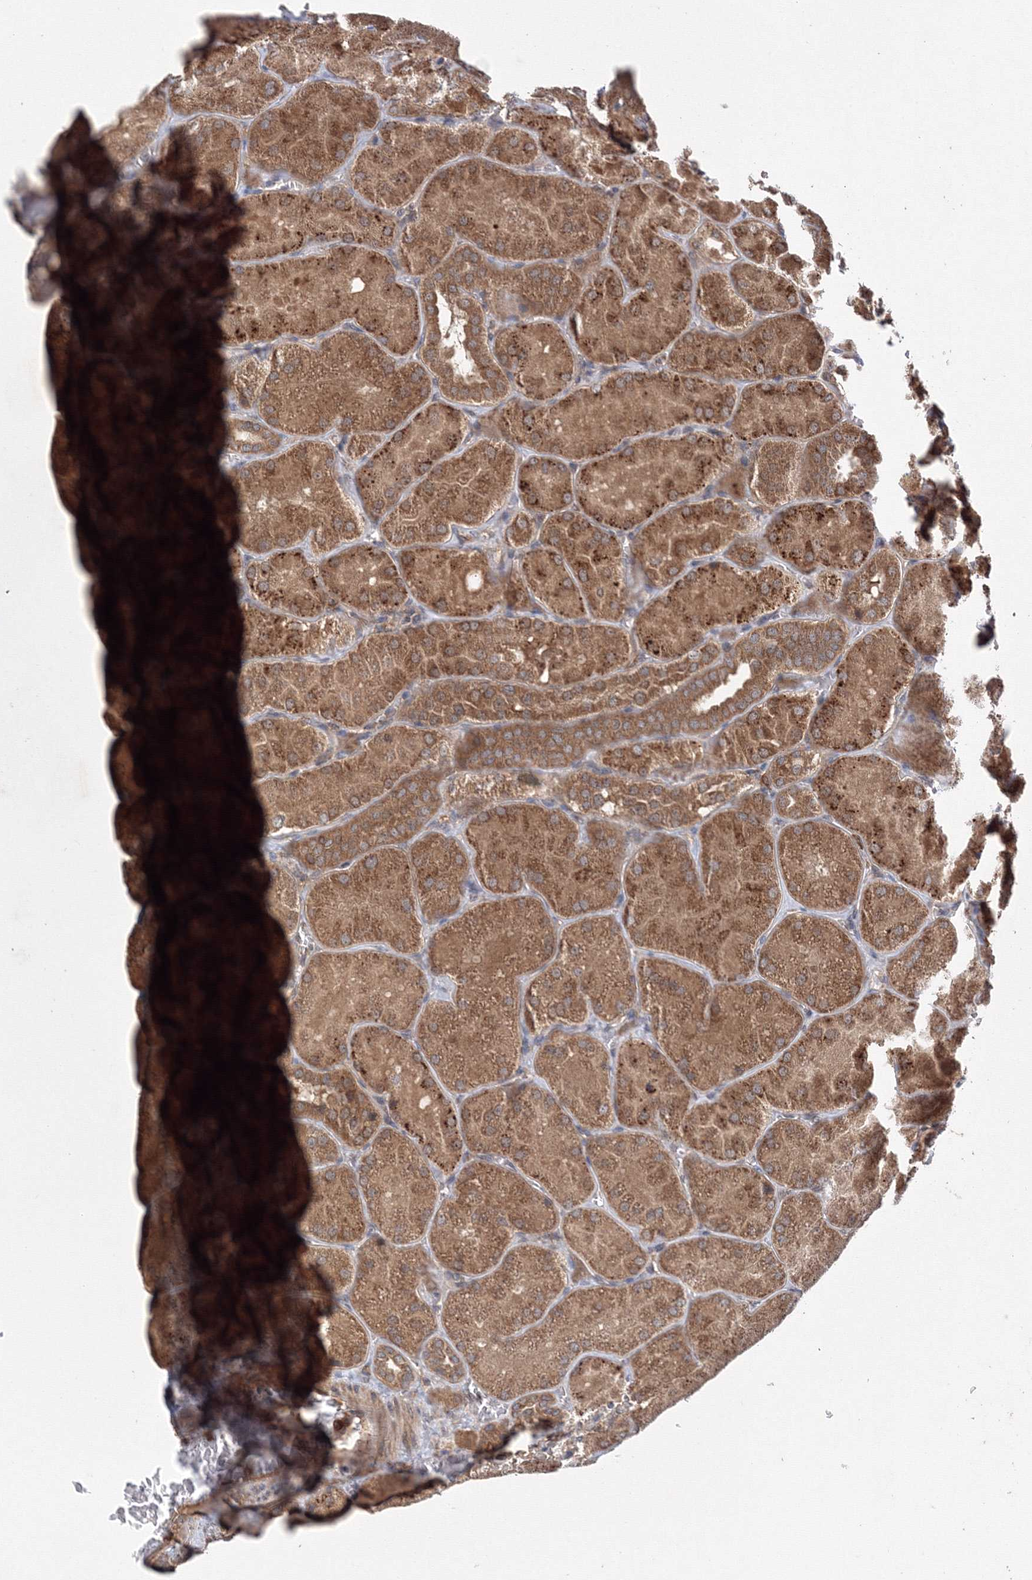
{"staining": {"intensity": "weak", "quantity": ">75%", "location": "cytoplasmic/membranous"}, "tissue": "kidney", "cell_type": "Cells in glomeruli", "image_type": "normal", "snomed": [{"axis": "morphology", "description": "Normal tissue, NOS"}, {"axis": "topography", "description": "Kidney"}], "caption": "A high-resolution micrograph shows immunohistochemistry staining of benign kidney, which shows weak cytoplasmic/membranous staining in about >75% of cells in glomeruli. The protein is shown in brown color, while the nuclei are stained blue.", "gene": "ATG3", "patient": {"sex": "male", "age": 28}}